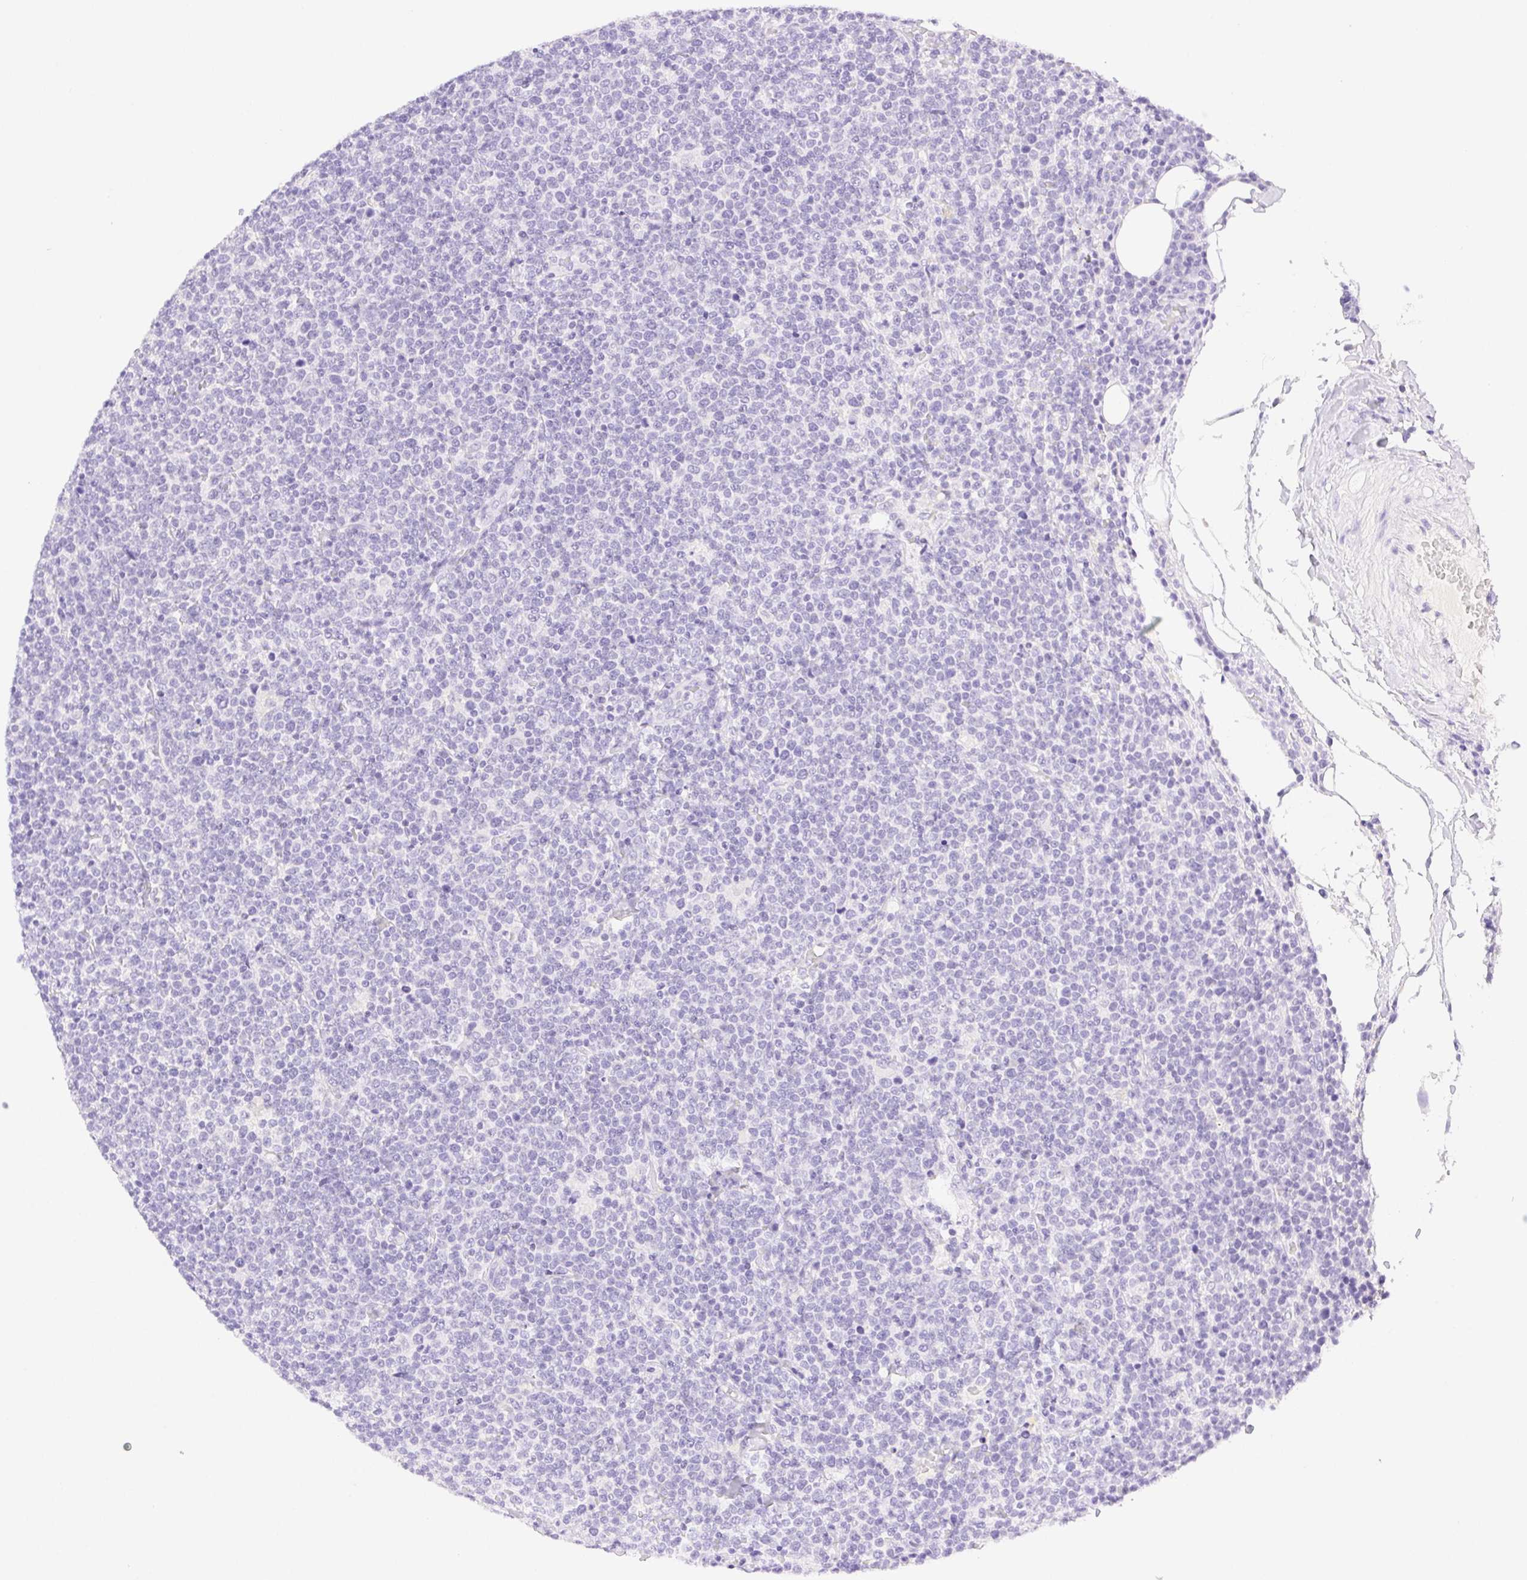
{"staining": {"intensity": "negative", "quantity": "none", "location": "none"}, "tissue": "lymphoma", "cell_type": "Tumor cells", "image_type": "cancer", "snomed": [{"axis": "morphology", "description": "Malignant lymphoma, non-Hodgkin's type, High grade"}, {"axis": "topography", "description": "Lymph node"}], "caption": "Tumor cells are negative for brown protein staining in high-grade malignant lymphoma, non-Hodgkin's type.", "gene": "SPACA4", "patient": {"sex": "male", "age": 61}}